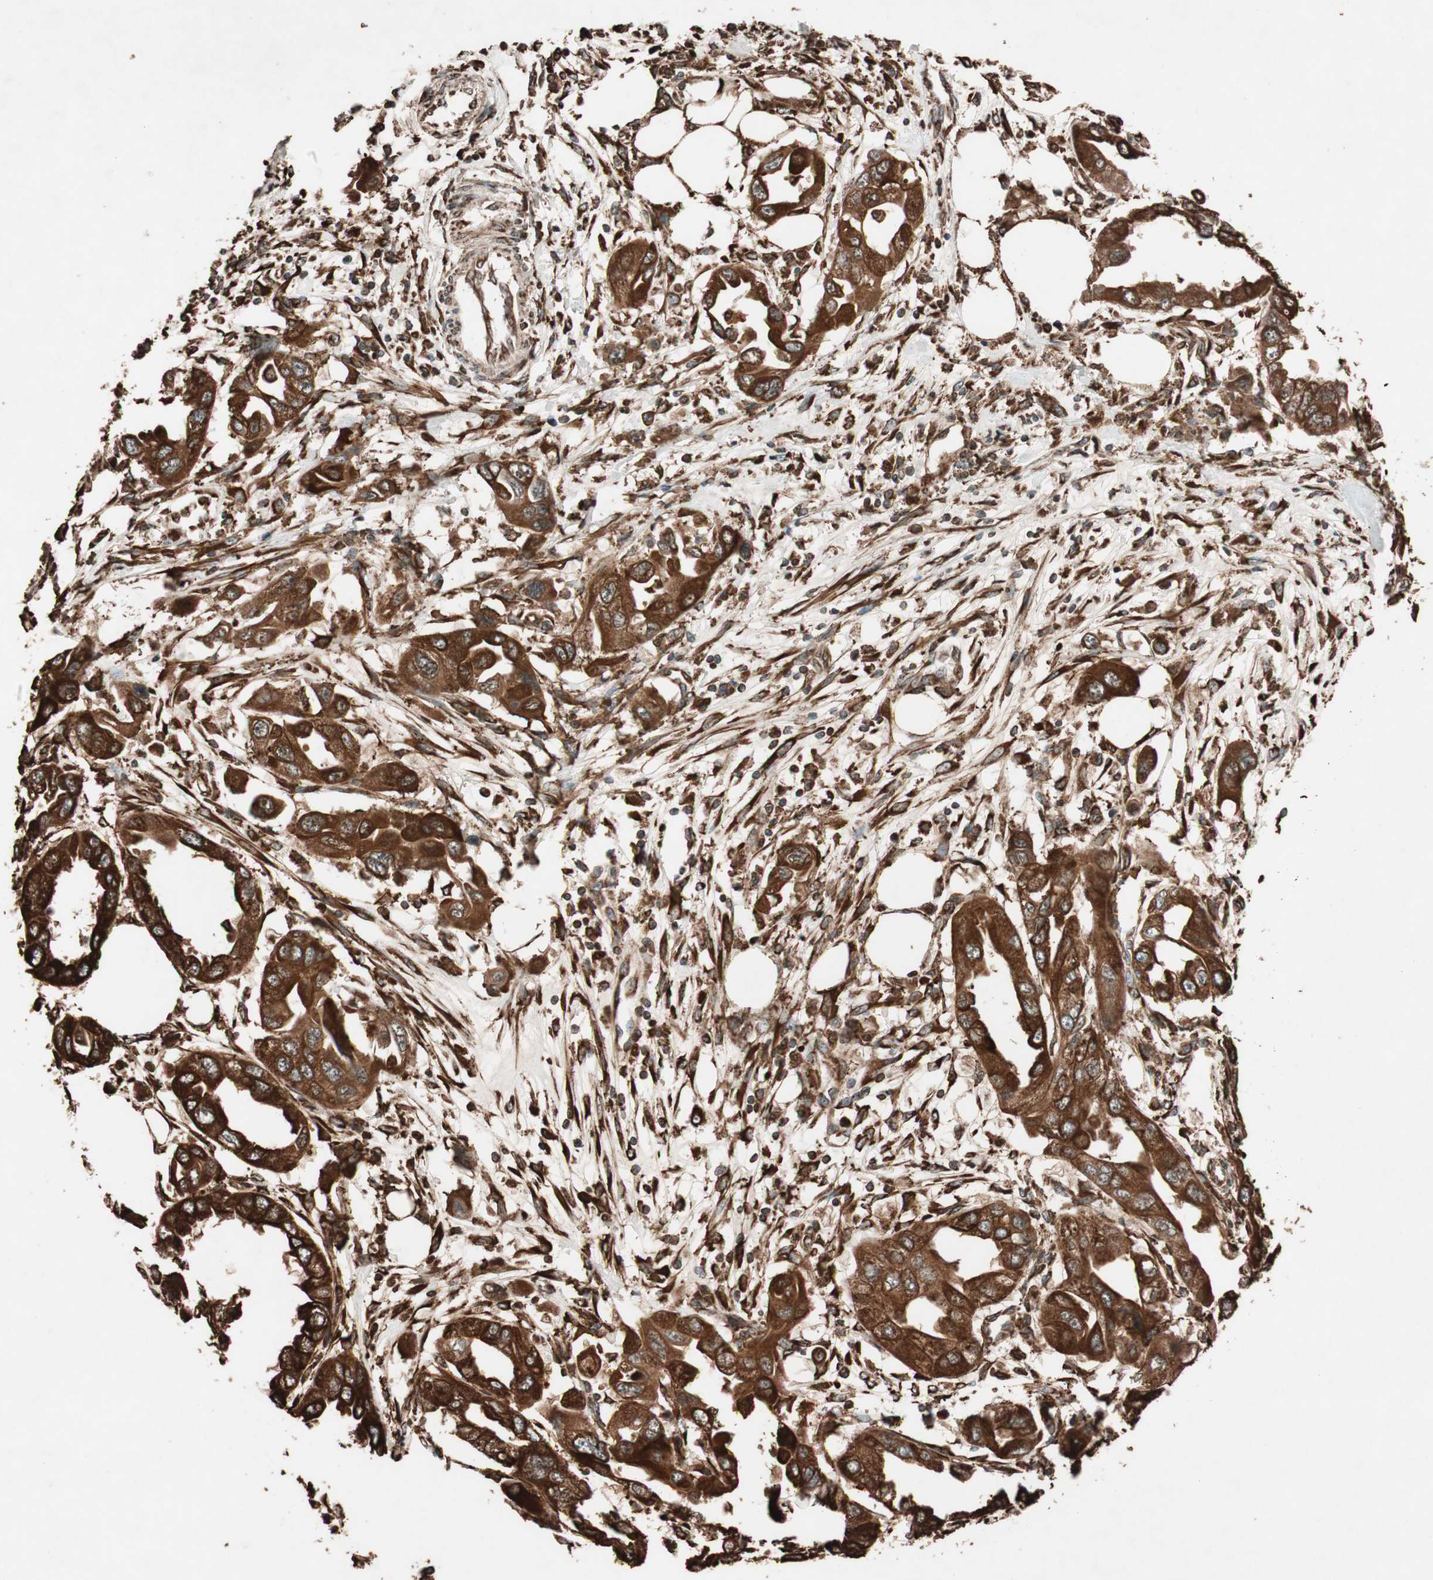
{"staining": {"intensity": "strong", "quantity": ">75%", "location": "cytoplasmic/membranous"}, "tissue": "endometrial cancer", "cell_type": "Tumor cells", "image_type": "cancer", "snomed": [{"axis": "morphology", "description": "Adenocarcinoma, NOS"}, {"axis": "topography", "description": "Endometrium"}], "caption": "A brown stain highlights strong cytoplasmic/membranous positivity of a protein in human adenocarcinoma (endometrial) tumor cells.", "gene": "VEGFA", "patient": {"sex": "female", "age": 67}}